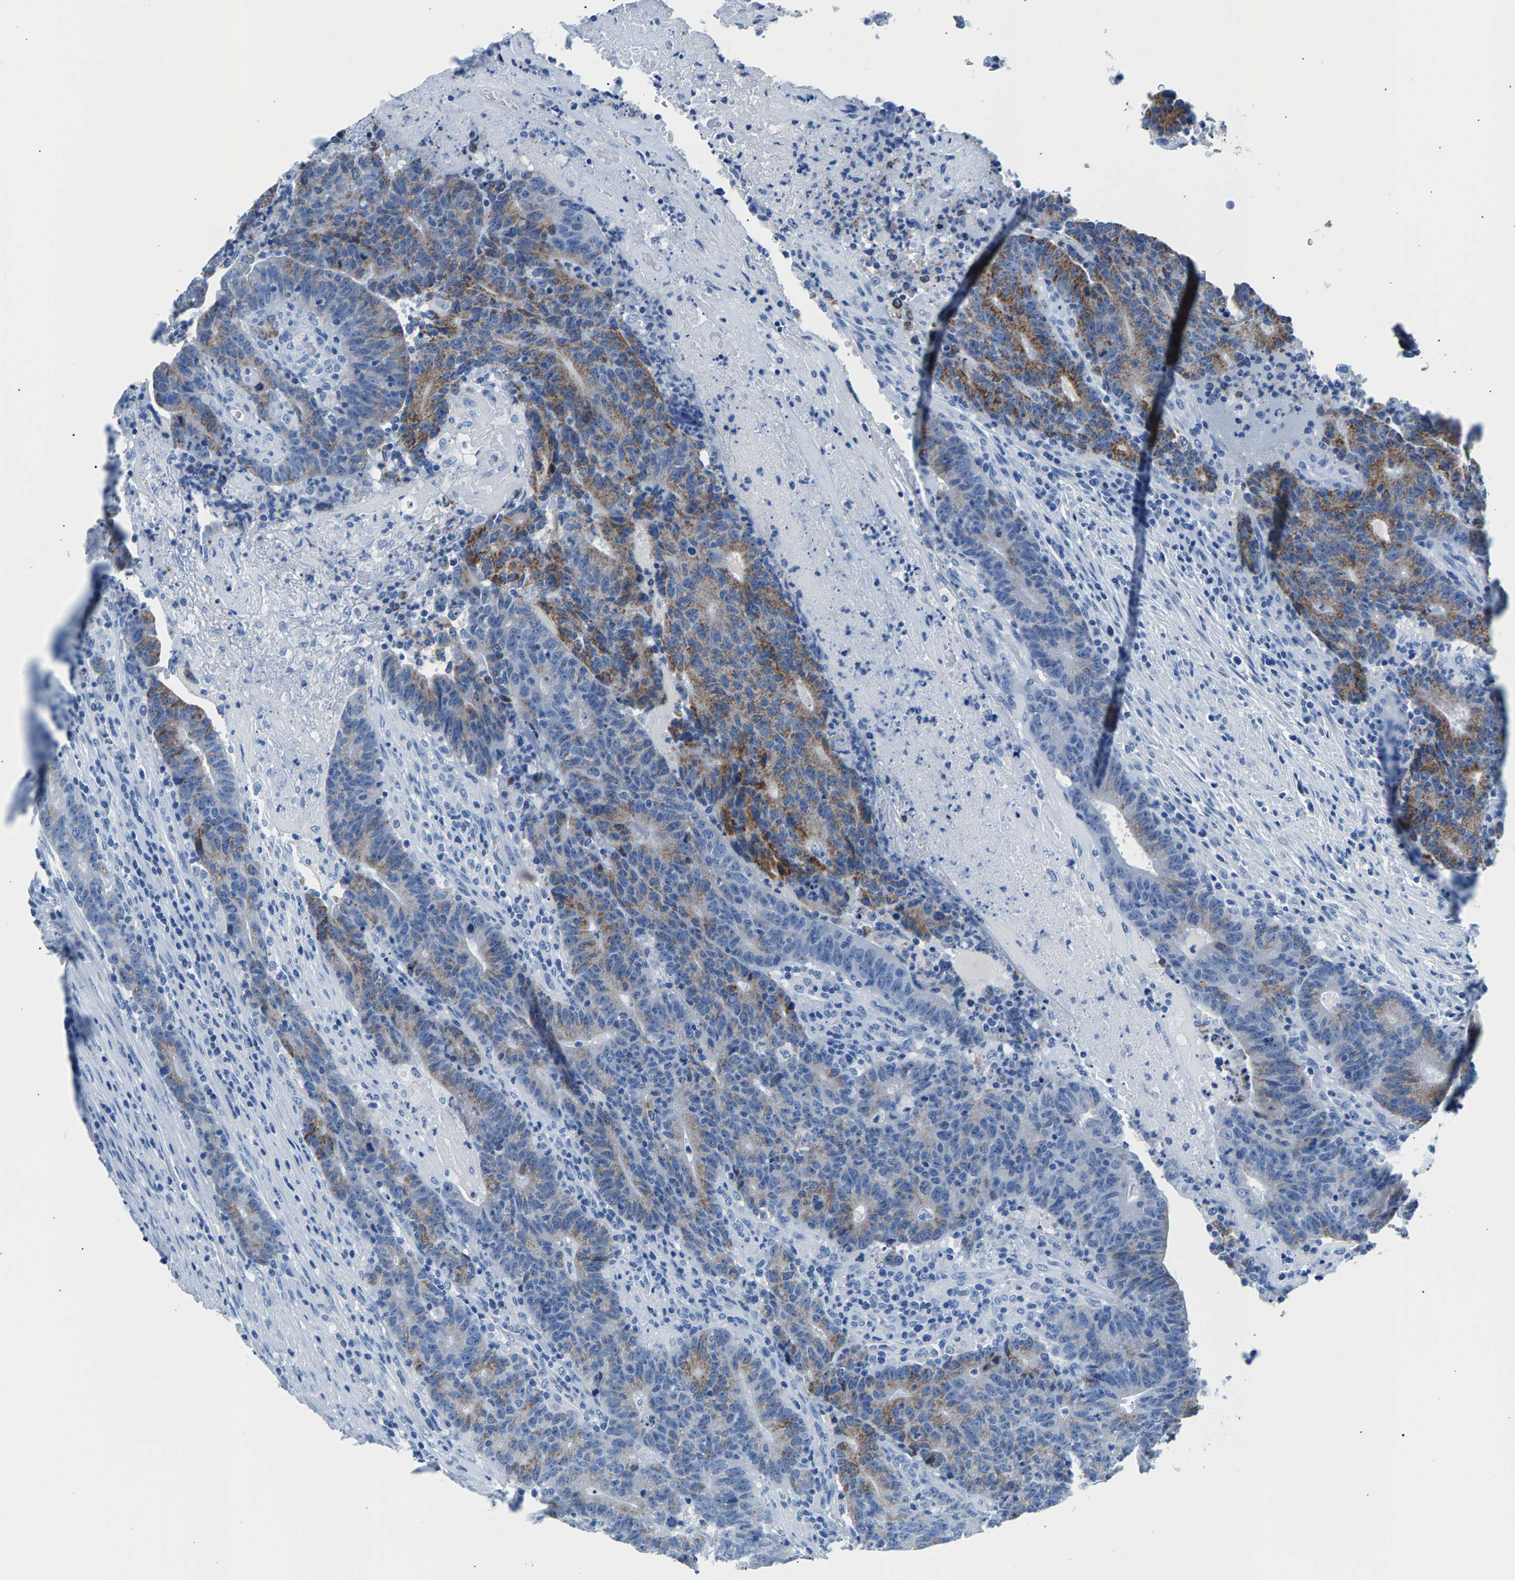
{"staining": {"intensity": "moderate", "quantity": "<25%", "location": "cytoplasmic/membranous"}, "tissue": "colorectal cancer", "cell_type": "Tumor cells", "image_type": "cancer", "snomed": [{"axis": "morphology", "description": "Normal tissue, NOS"}, {"axis": "morphology", "description": "Adenocarcinoma, NOS"}, {"axis": "topography", "description": "Colon"}], "caption": "Colorectal adenocarcinoma was stained to show a protein in brown. There is low levels of moderate cytoplasmic/membranous positivity in approximately <25% of tumor cells.", "gene": "CPS1", "patient": {"sex": "female", "age": 75}}